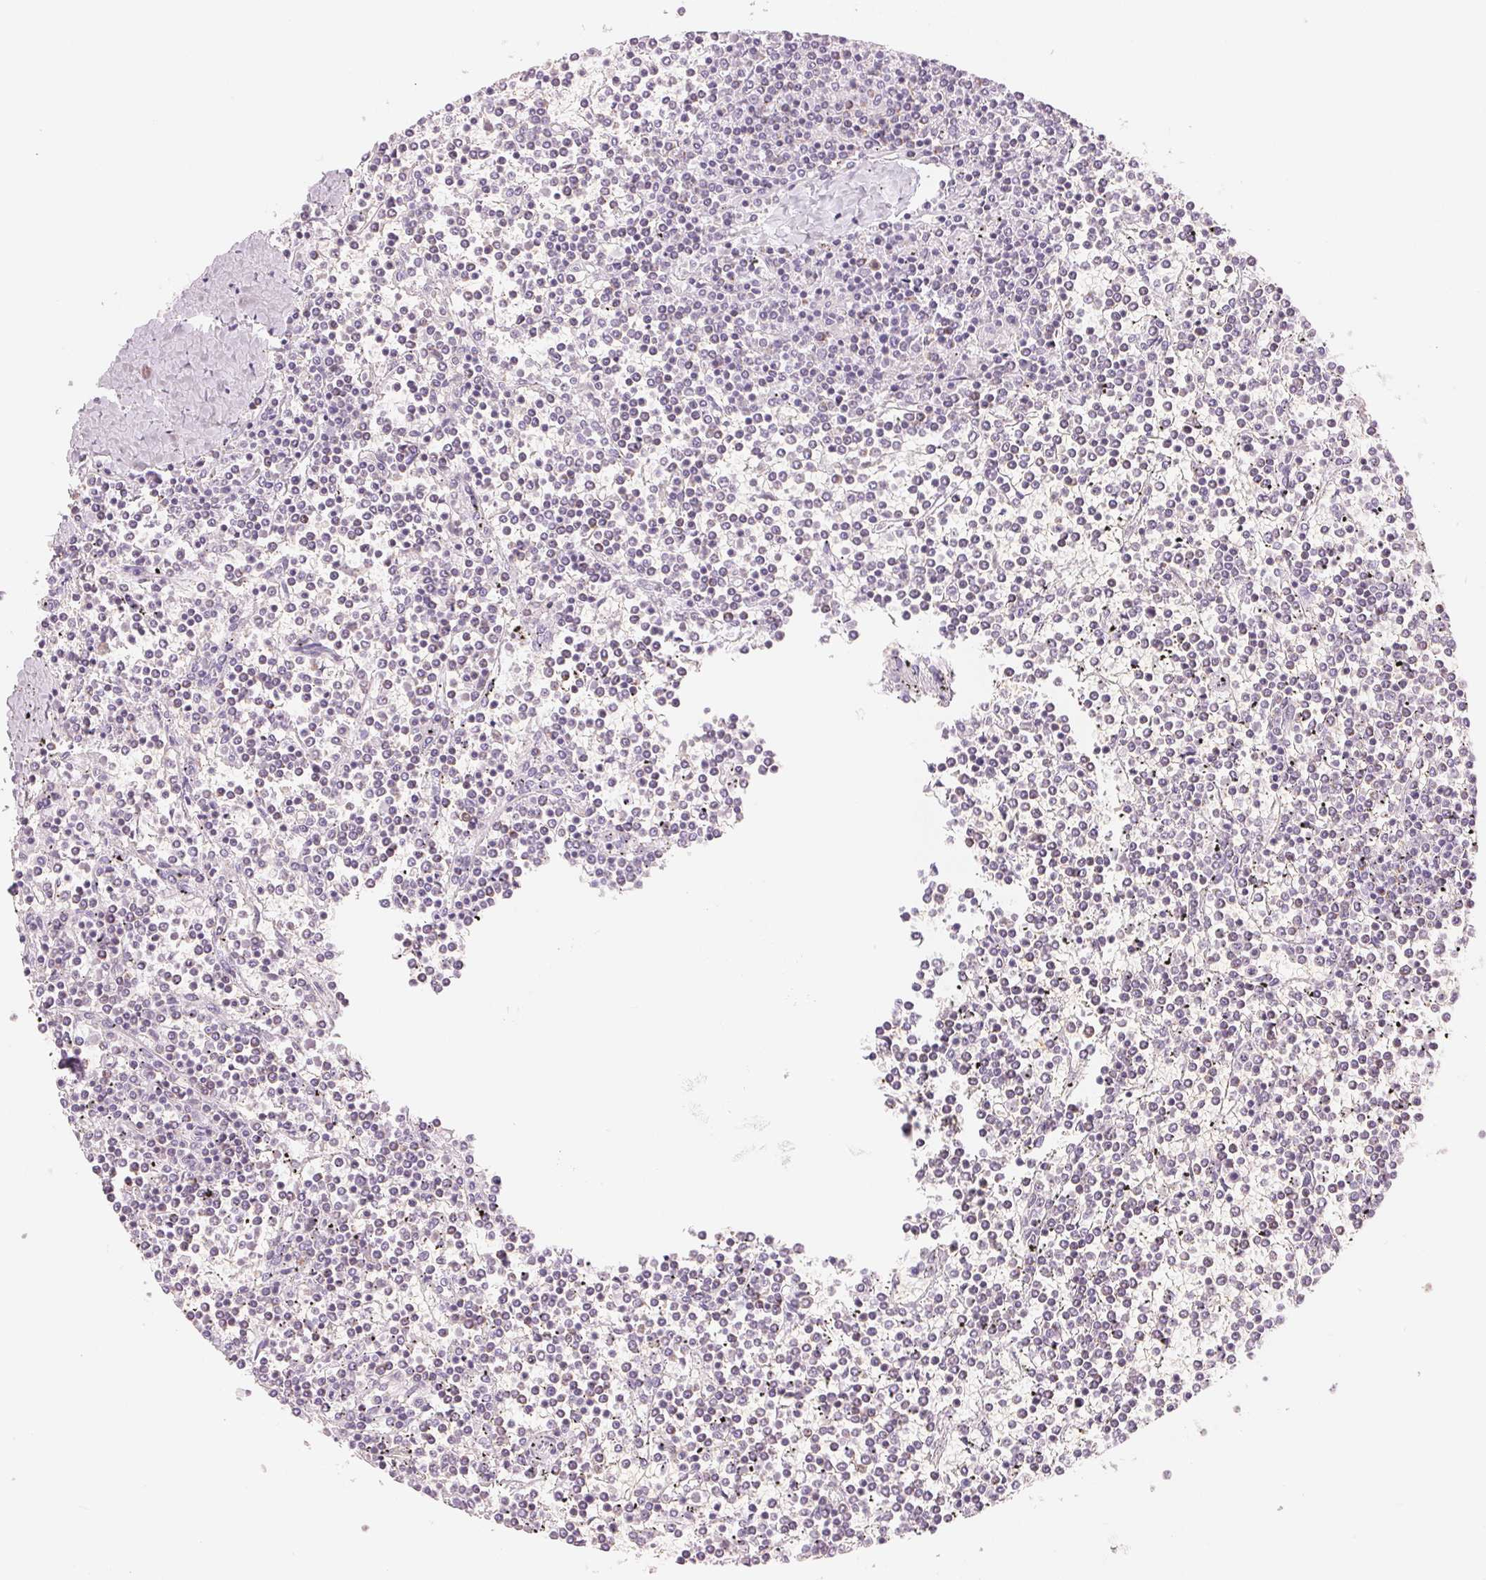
{"staining": {"intensity": "negative", "quantity": "none", "location": "none"}, "tissue": "lymphoma", "cell_type": "Tumor cells", "image_type": "cancer", "snomed": [{"axis": "morphology", "description": "Malignant lymphoma, non-Hodgkin's type, Low grade"}, {"axis": "topography", "description": "Spleen"}], "caption": "Immunohistochemical staining of human malignant lymphoma, non-Hodgkin's type (low-grade) displays no significant positivity in tumor cells.", "gene": "HOXB13", "patient": {"sex": "female", "age": 19}}